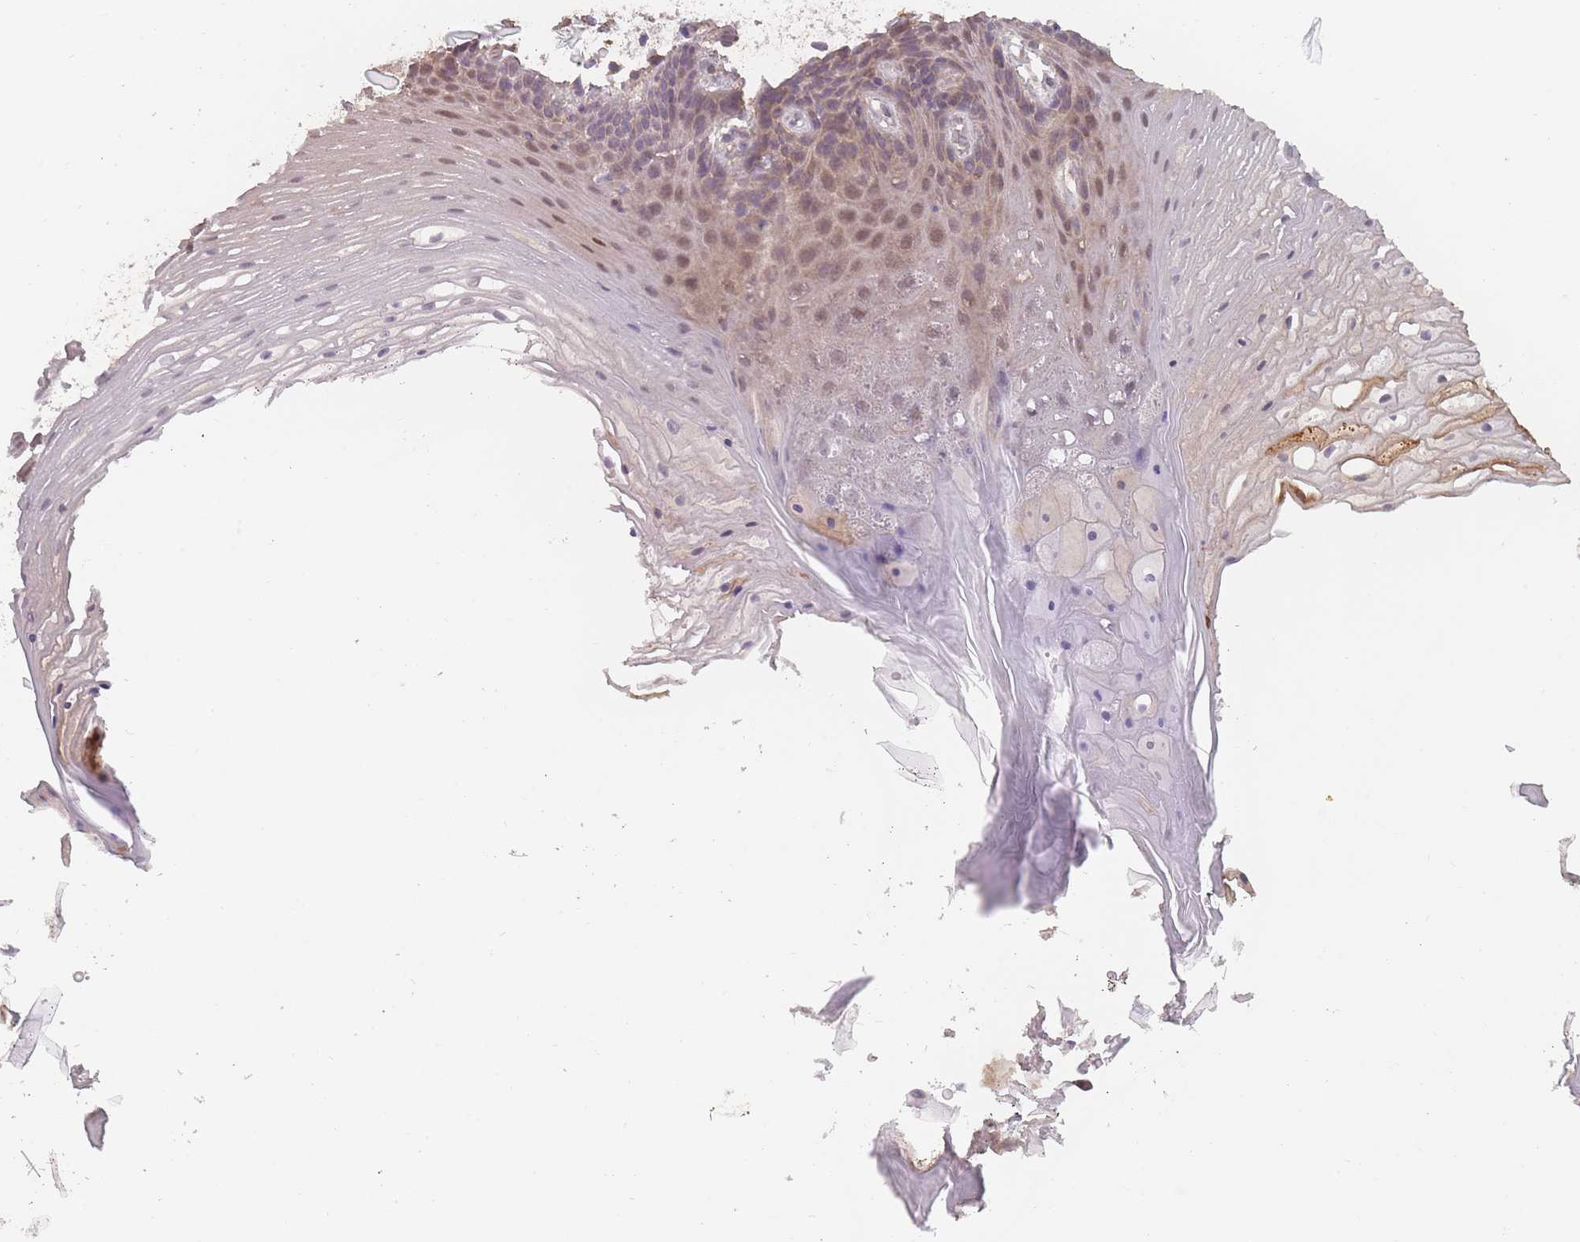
{"staining": {"intensity": "moderate", "quantity": "<25%", "location": "cytoplasmic/membranous,nuclear"}, "tissue": "oral mucosa", "cell_type": "Squamous epithelial cells", "image_type": "normal", "snomed": [{"axis": "morphology", "description": "Normal tissue, NOS"}, {"axis": "topography", "description": "Oral tissue"}], "caption": "Immunohistochemical staining of benign human oral mucosa displays moderate cytoplasmic/membranous,nuclear protein expression in approximately <25% of squamous epithelial cells. The staining was performed using DAB (3,3'-diaminobenzidine), with brown indicating positive protein expression. Nuclei are stained blue with hematoxylin.", "gene": "ERCC6L", "patient": {"sex": "female", "age": 80}}